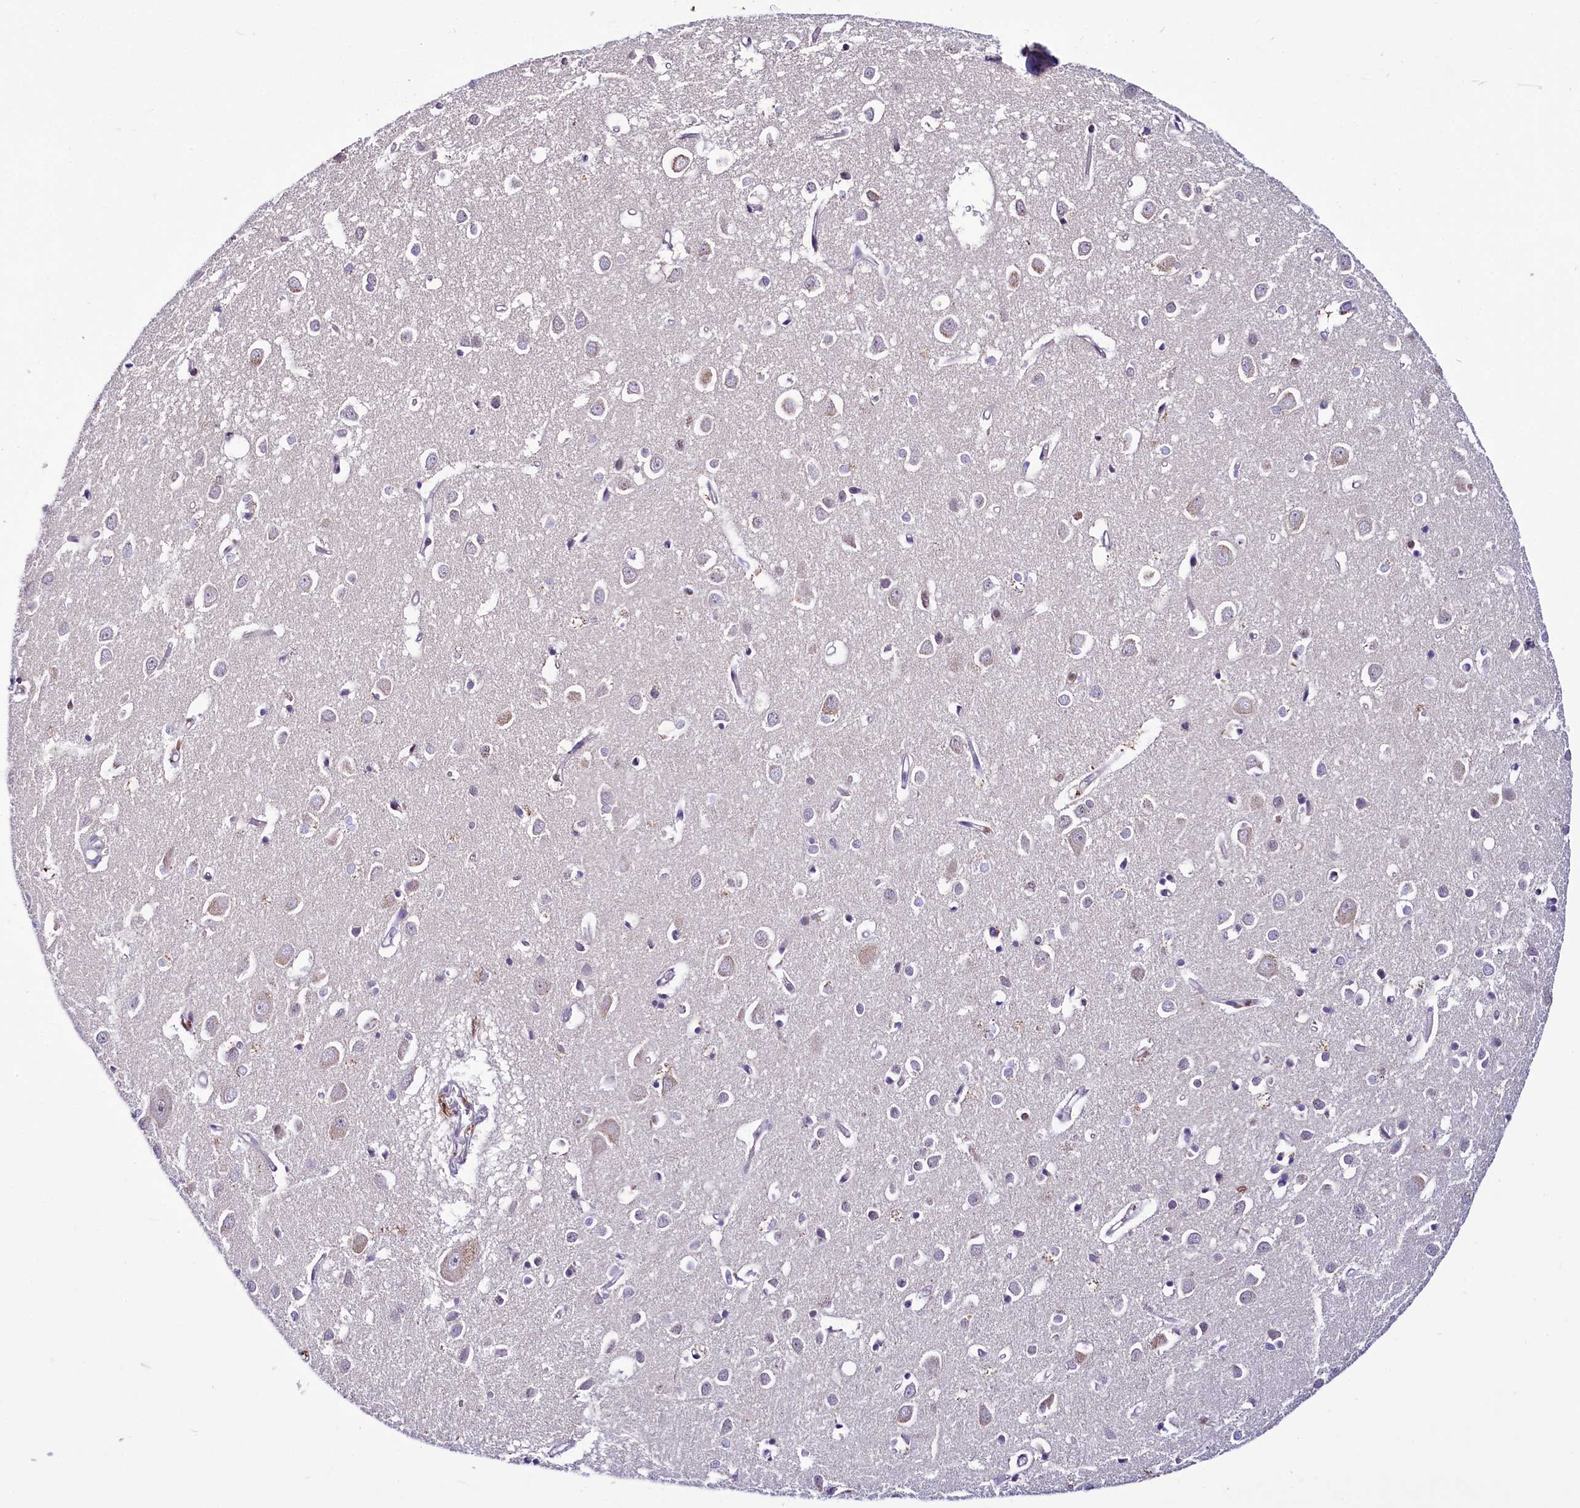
{"staining": {"intensity": "weak", "quantity": "25%-75%", "location": "cytoplasmic/membranous"}, "tissue": "cerebral cortex", "cell_type": "Endothelial cells", "image_type": "normal", "snomed": [{"axis": "morphology", "description": "Normal tissue, NOS"}, {"axis": "topography", "description": "Cerebral cortex"}], "caption": "Brown immunohistochemical staining in normal cerebral cortex displays weak cytoplasmic/membranous positivity in about 25%-75% of endothelial cells.", "gene": "SCAF11", "patient": {"sex": "female", "age": 64}}